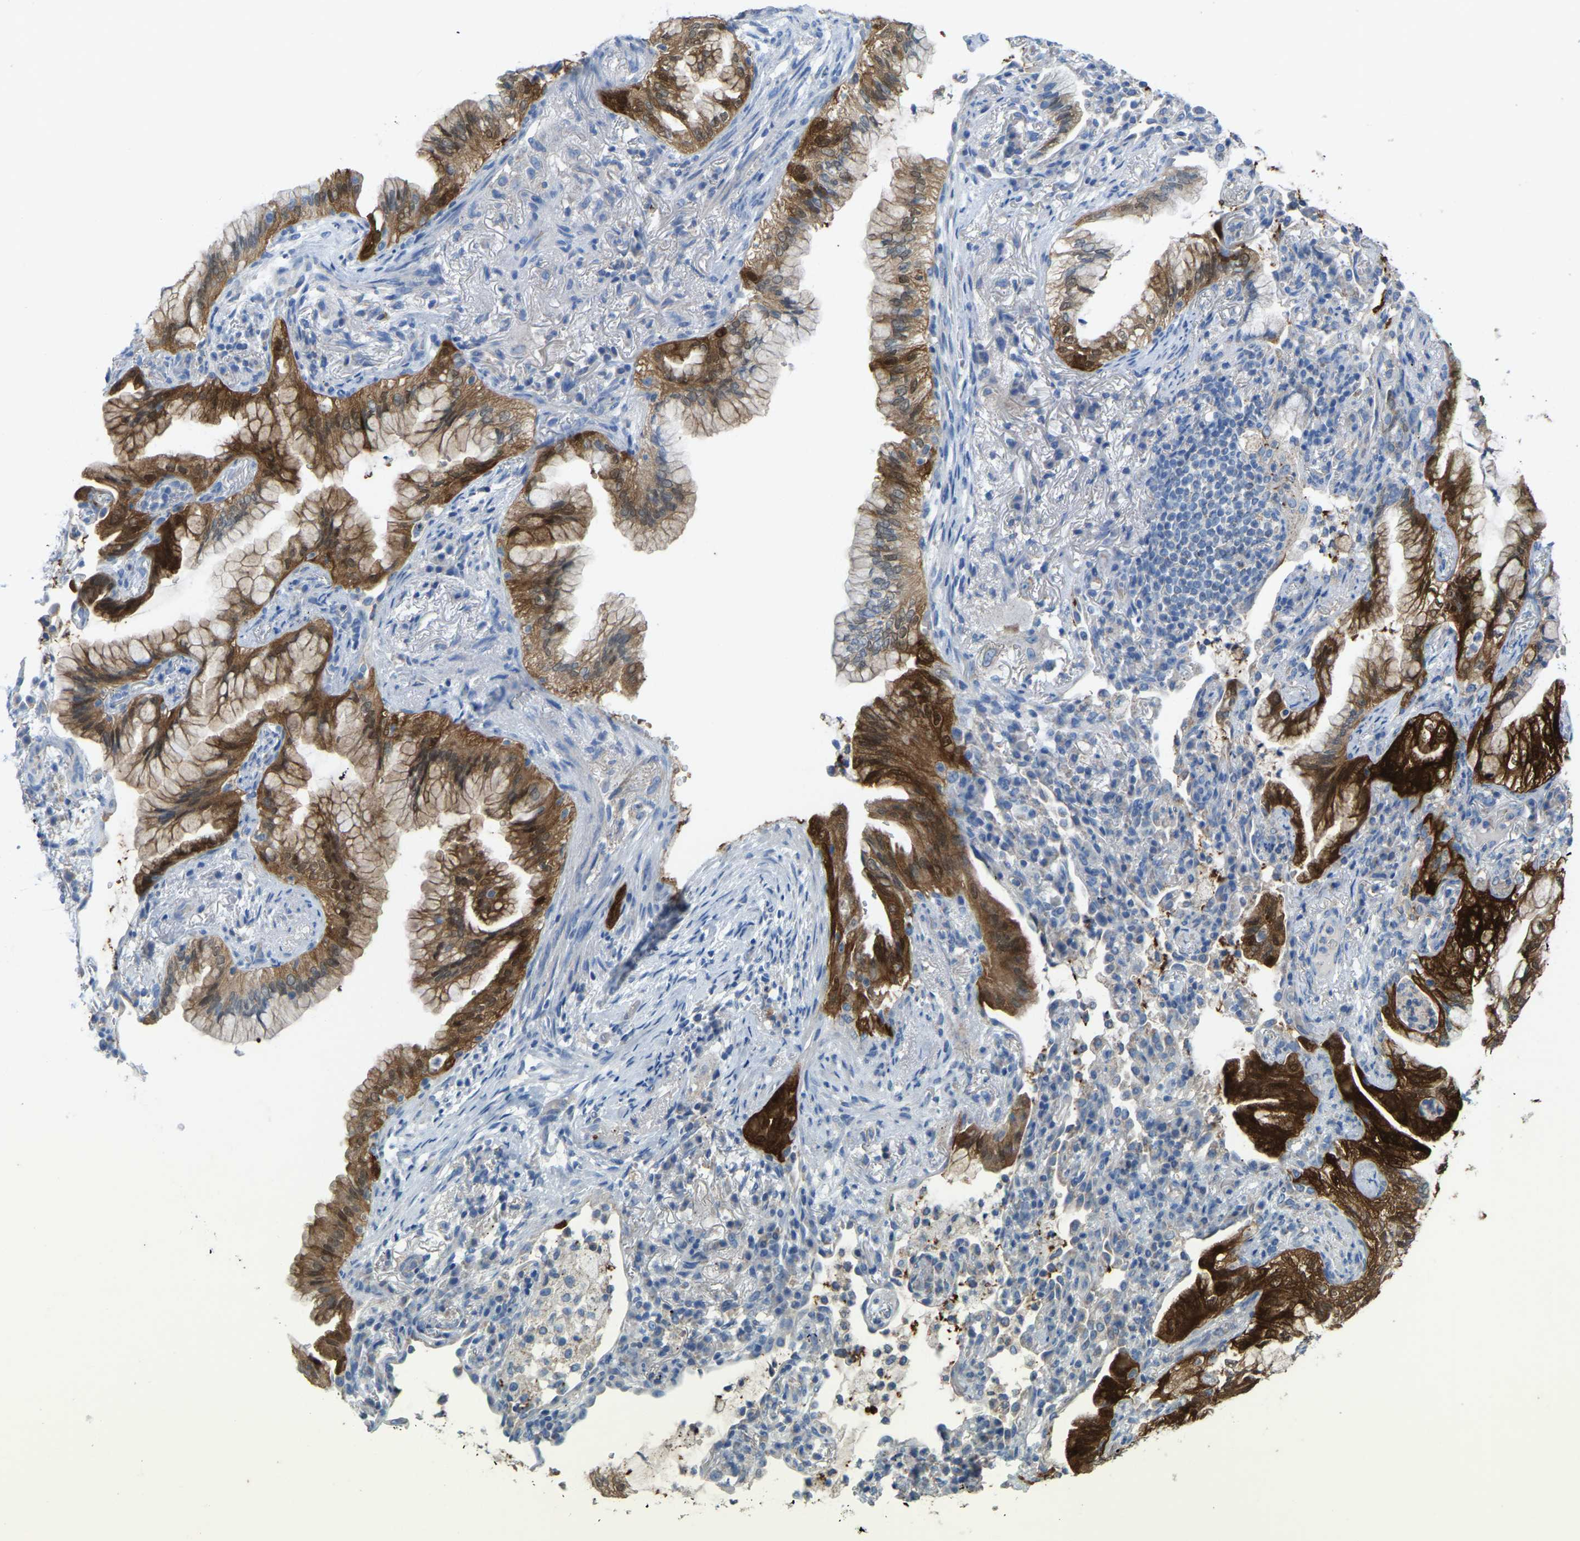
{"staining": {"intensity": "strong", "quantity": ">75%", "location": "cytoplasmic/membranous"}, "tissue": "lung cancer", "cell_type": "Tumor cells", "image_type": "cancer", "snomed": [{"axis": "morphology", "description": "Adenocarcinoma, NOS"}, {"axis": "topography", "description": "Lung"}], "caption": "IHC photomicrograph of neoplastic tissue: human lung cancer stained using immunohistochemistry demonstrates high levels of strong protein expression localized specifically in the cytoplasmic/membranous of tumor cells, appearing as a cytoplasmic/membranous brown color.", "gene": "SERPINB5", "patient": {"sex": "female", "age": 70}}